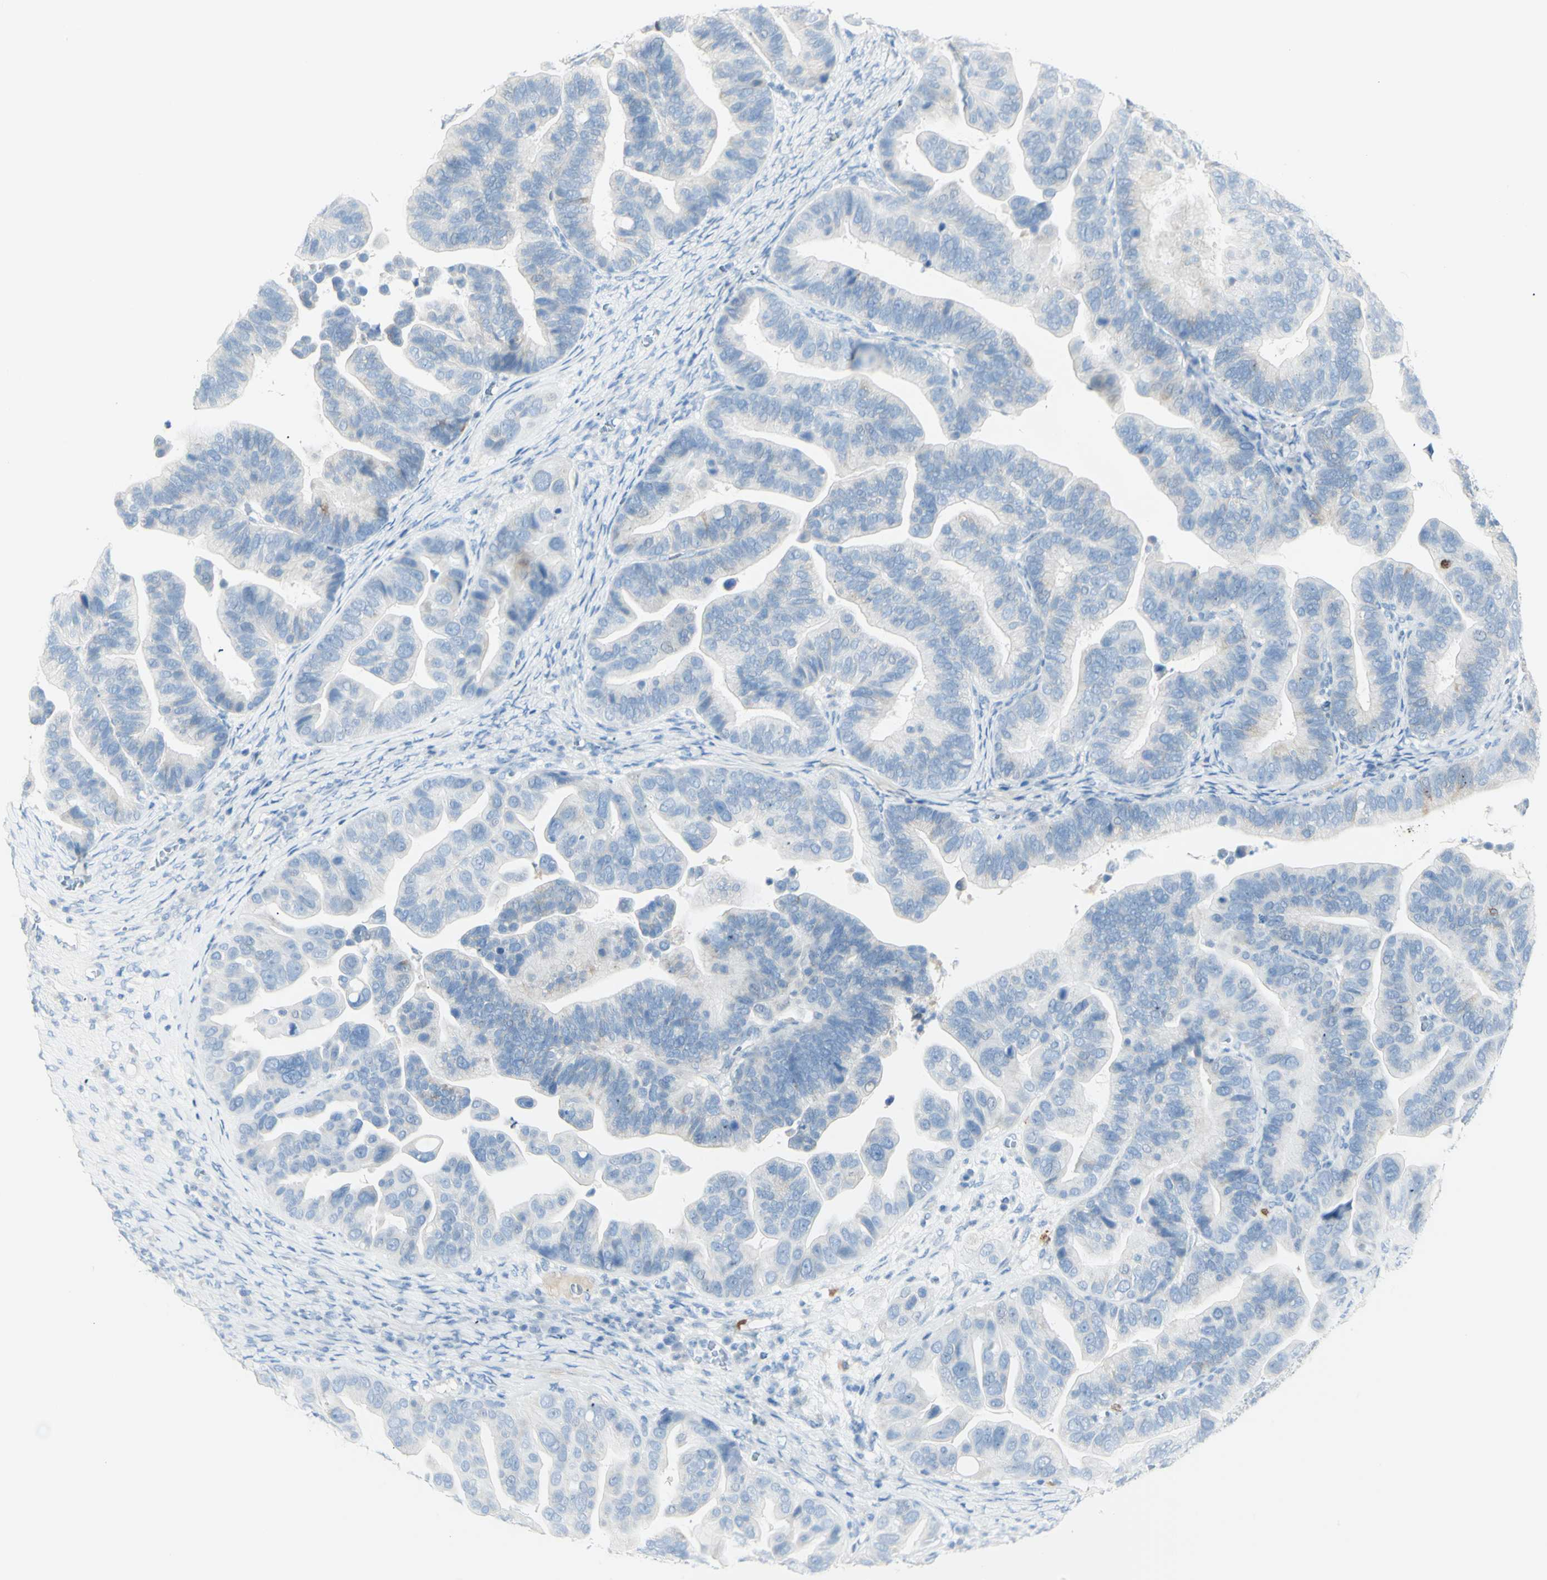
{"staining": {"intensity": "moderate", "quantity": "<25%", "location": "cytoplasmic/membranous"}, "tissue": "ovarian cancer", "cell_type": "Tumor cells", "image_type": "cancer", "snomed": [{"axis": "morphology", "description": "Cystadenocarcinoma, serous, NOS"}, {"axis": "topography", "description": "Ovary"}], "caption": "The image exhibits a brown stain indicating the presence of a protein in the cytoplasmic/membranous of tumor cells in ovarian cancer (serous cystadenocarcinoma).", "gene": "LETM1", "patient": {"sex": "female", "age": 56}}